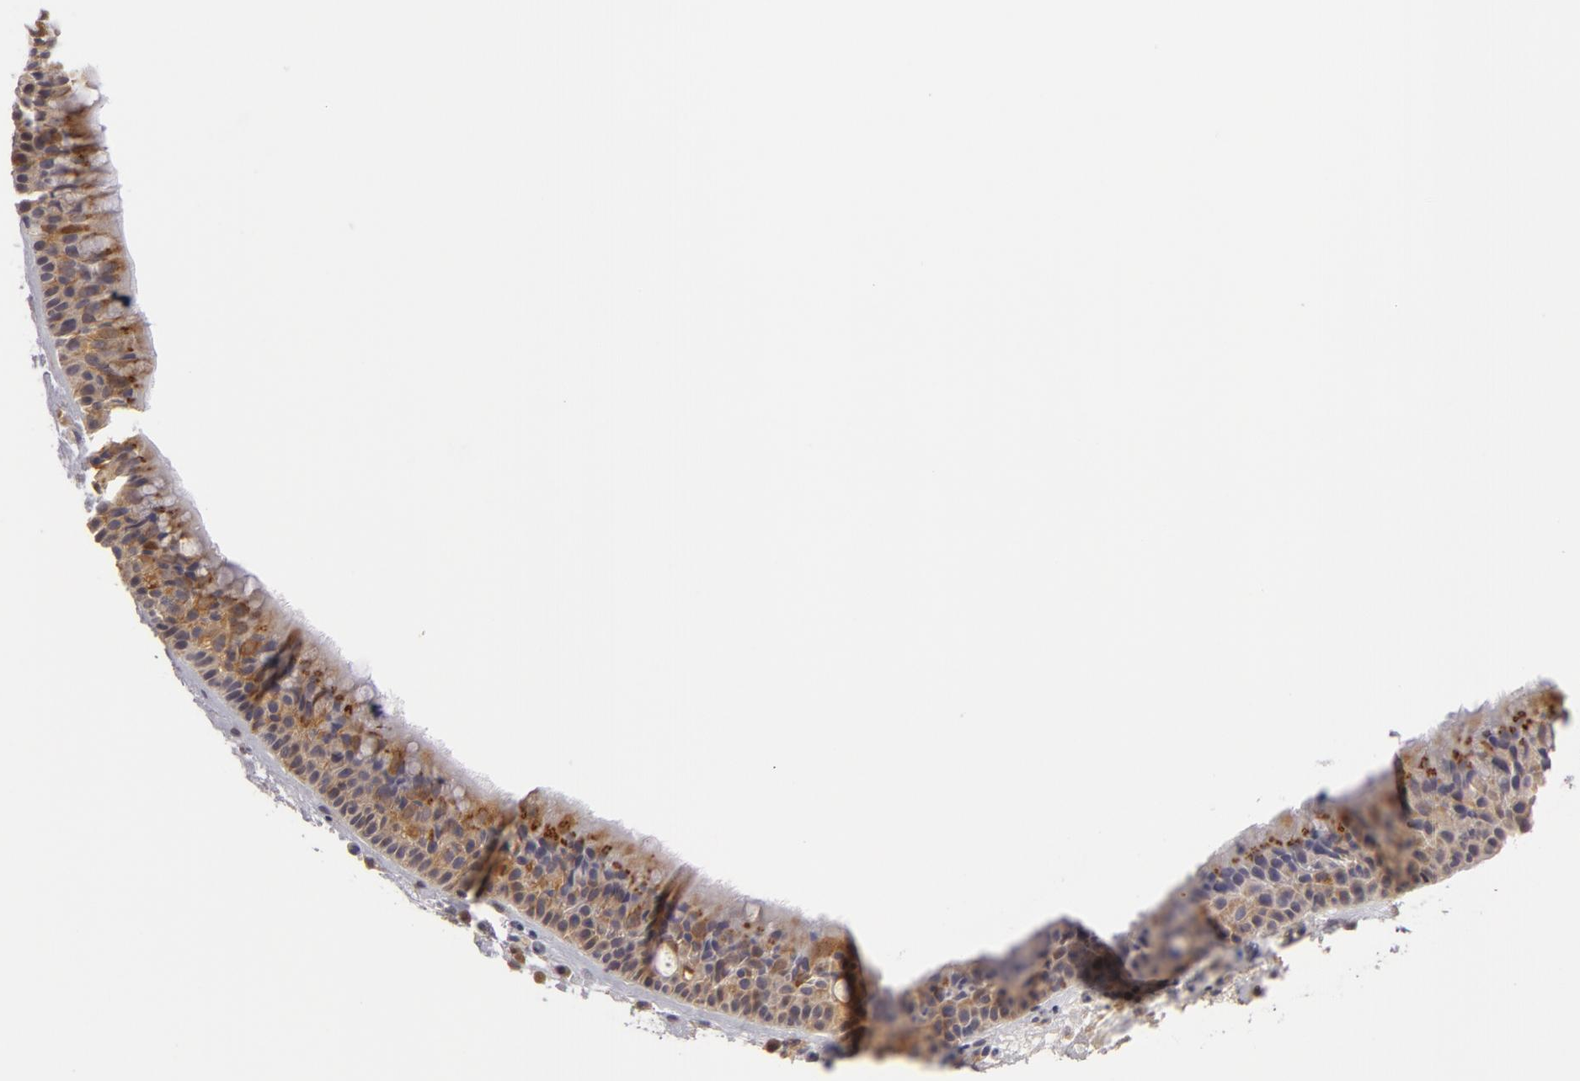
{"staining": {"intensity": "weak", "quantity": ">75%", "location": "cytoplasmic/membranous"}, "tissue": "nasopharynx", "cell_type": "Respiratory epithelial cells", "image_type": "normal", "snomed": [{"axis": "morphology", "description": "Normal tissue, NOS"}, {"axis": "topography", "description": "Nasopharynx"}], "caption": "Human nasopharynx stained with a brown dye demonstrates weak cytoplasmic/membranous positive staining in approximately >75% of respiratory epithelial cells.", "gene": "ZNF229", "patient": {"sex": "male", "age": 63}}